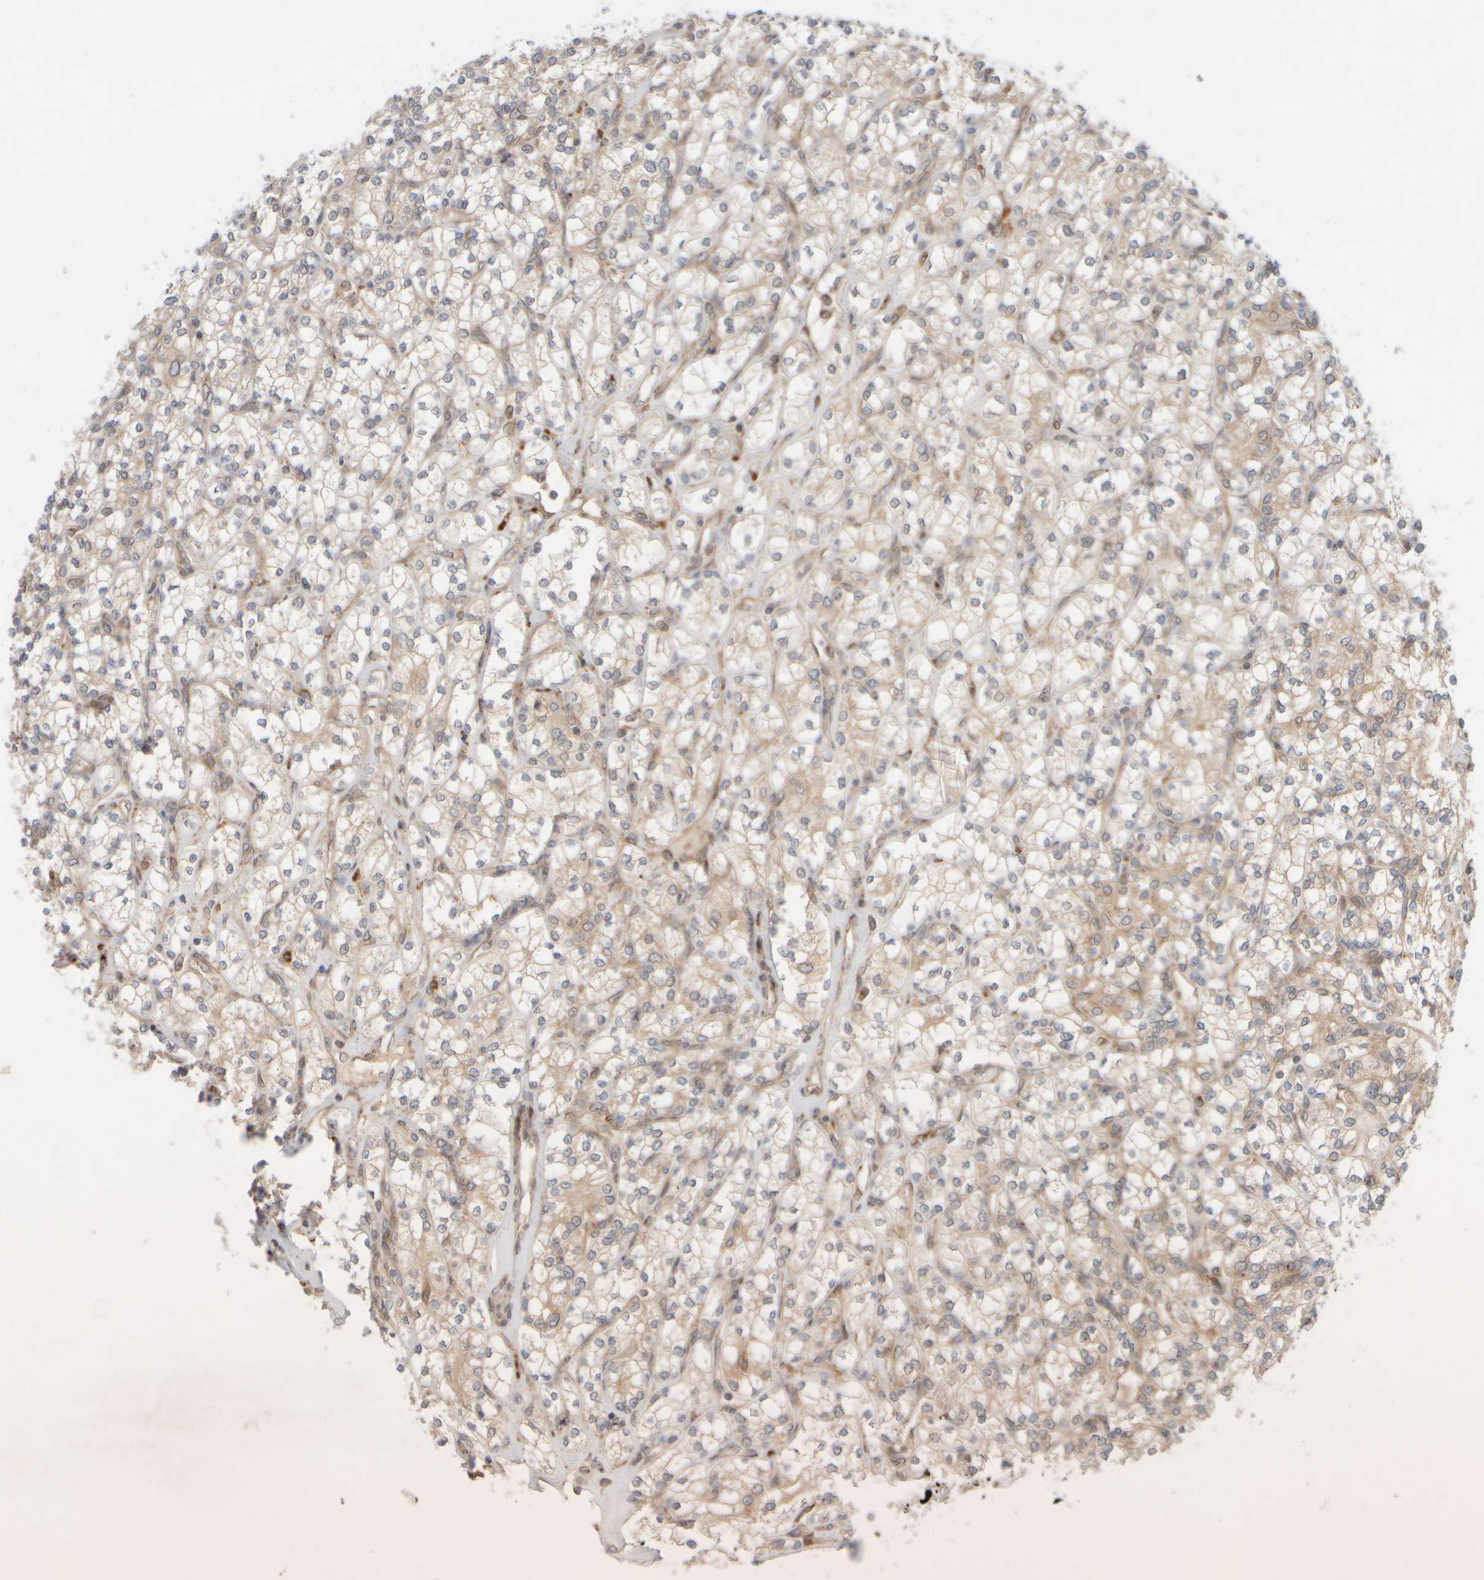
{"staining": {"intensity": "weak", "quantity": ">75%", "location": "cytoplasmic/membranous"}, "tissue": "renal cancer", "cell_type": "Tumor cells", "image_type": "cancer", "snomed": [{"axis": "morphology", "description": "Adenocarcinoma, NOS"}, {"axis": "topography", "description": "Kidney"}], "caption": "This photomicrograph shows immunohistochemistry (IHC) staining of renal cancer (adenocarcinoma), with low weak cytoplasmic/membranous positivity in approximately >75% of tumor cells.", "gene": "GCN1", "patient": {"sex": "male", "age": 77}}